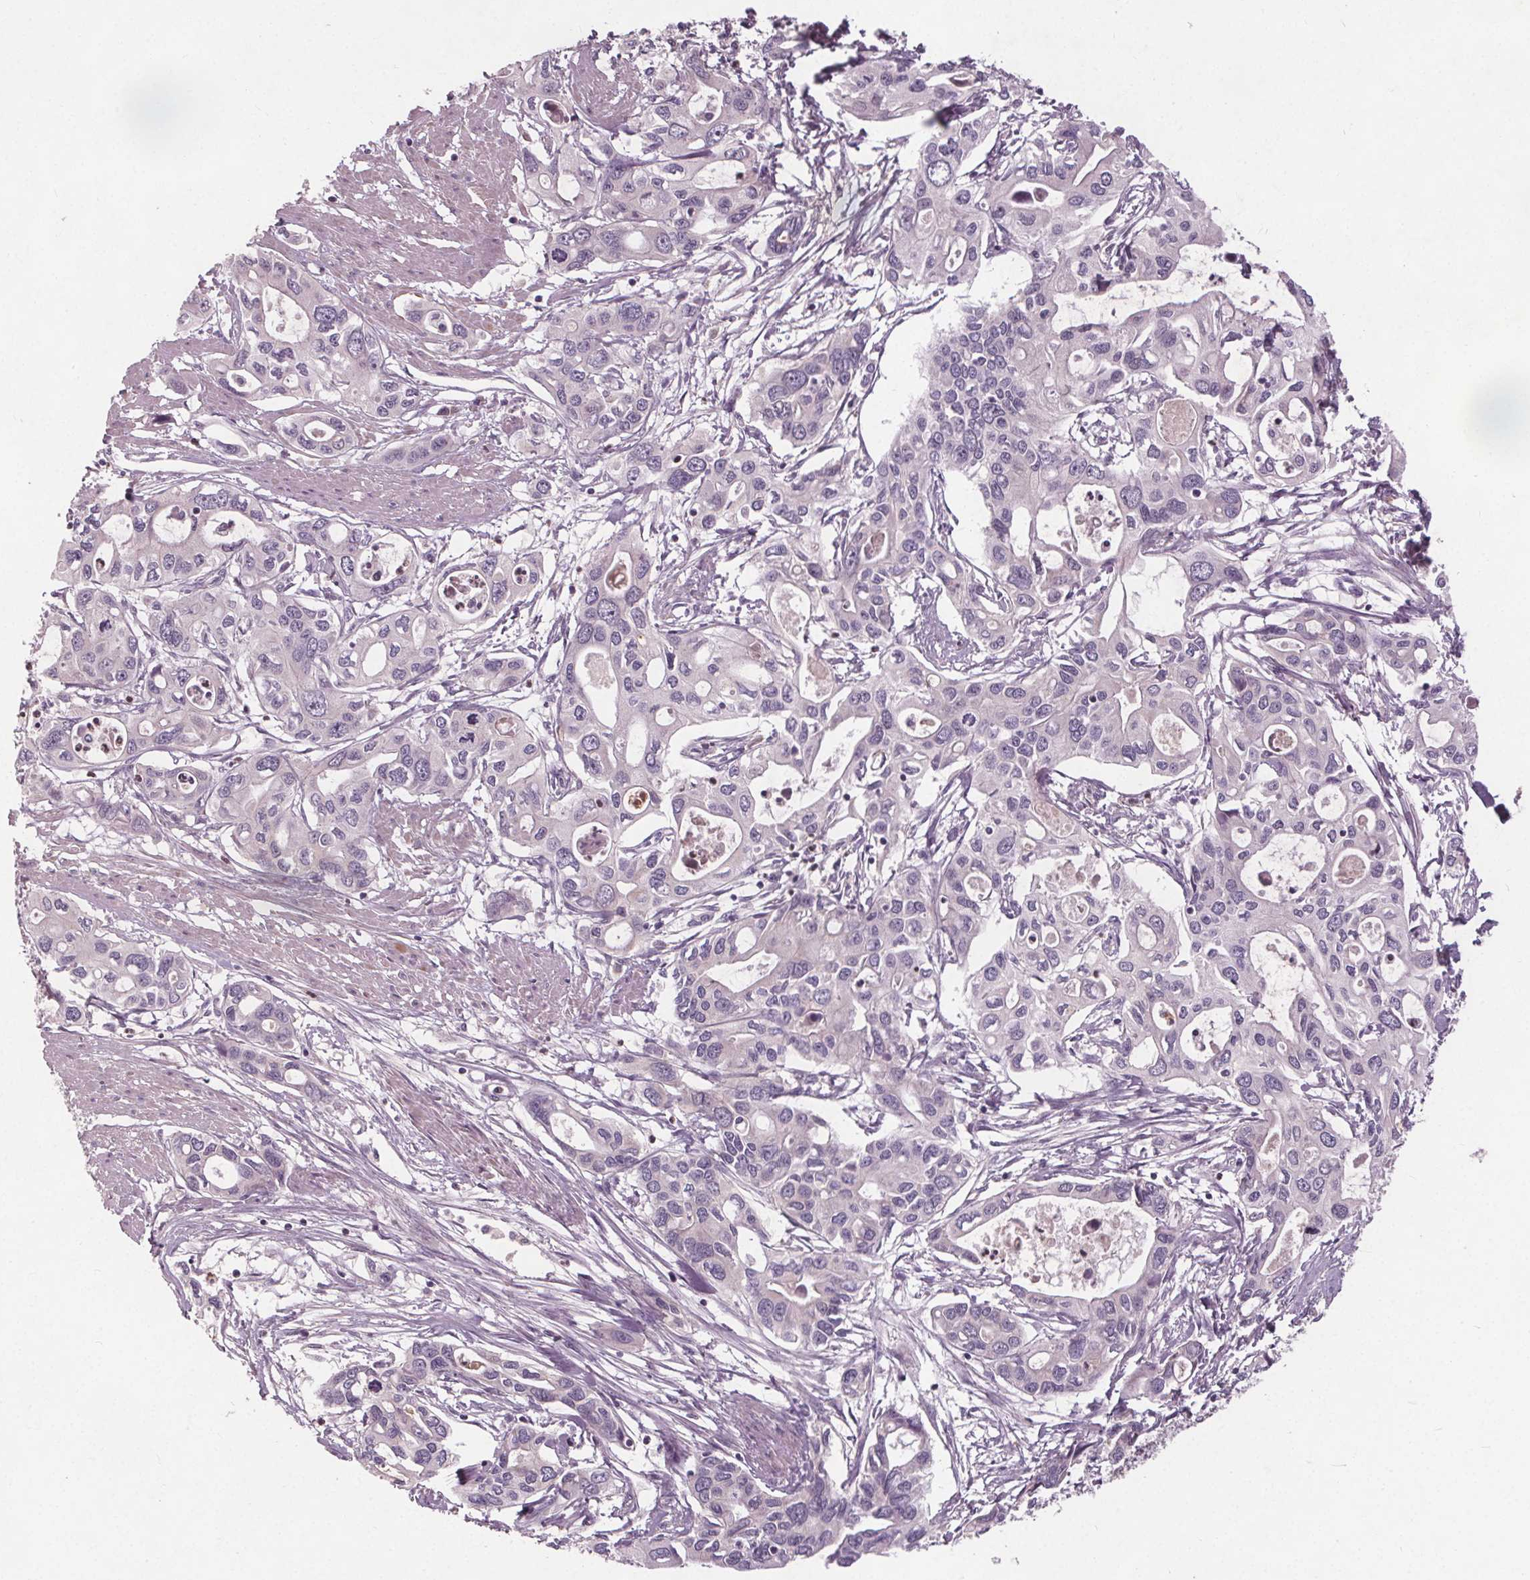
{"staining": {"intensity": "negative", "quantity": "none", "location": "none"}, "tissue": "pancreatic cancer", "cell_type": "Tumor cells", "image_type": "cancer", "snomed": [{"axis": "morphology", "description": "Adenocarcinoma, NOS"}, {"axis": "topography", "description": "Pancreas"}], "caption": "Pancreatic adenocarcinoma was stained to show a protein in brown. There is no significant positivity in tumor cells.", "gene": "PDGFD", "patient": {"sex": "male", "age": 60}}